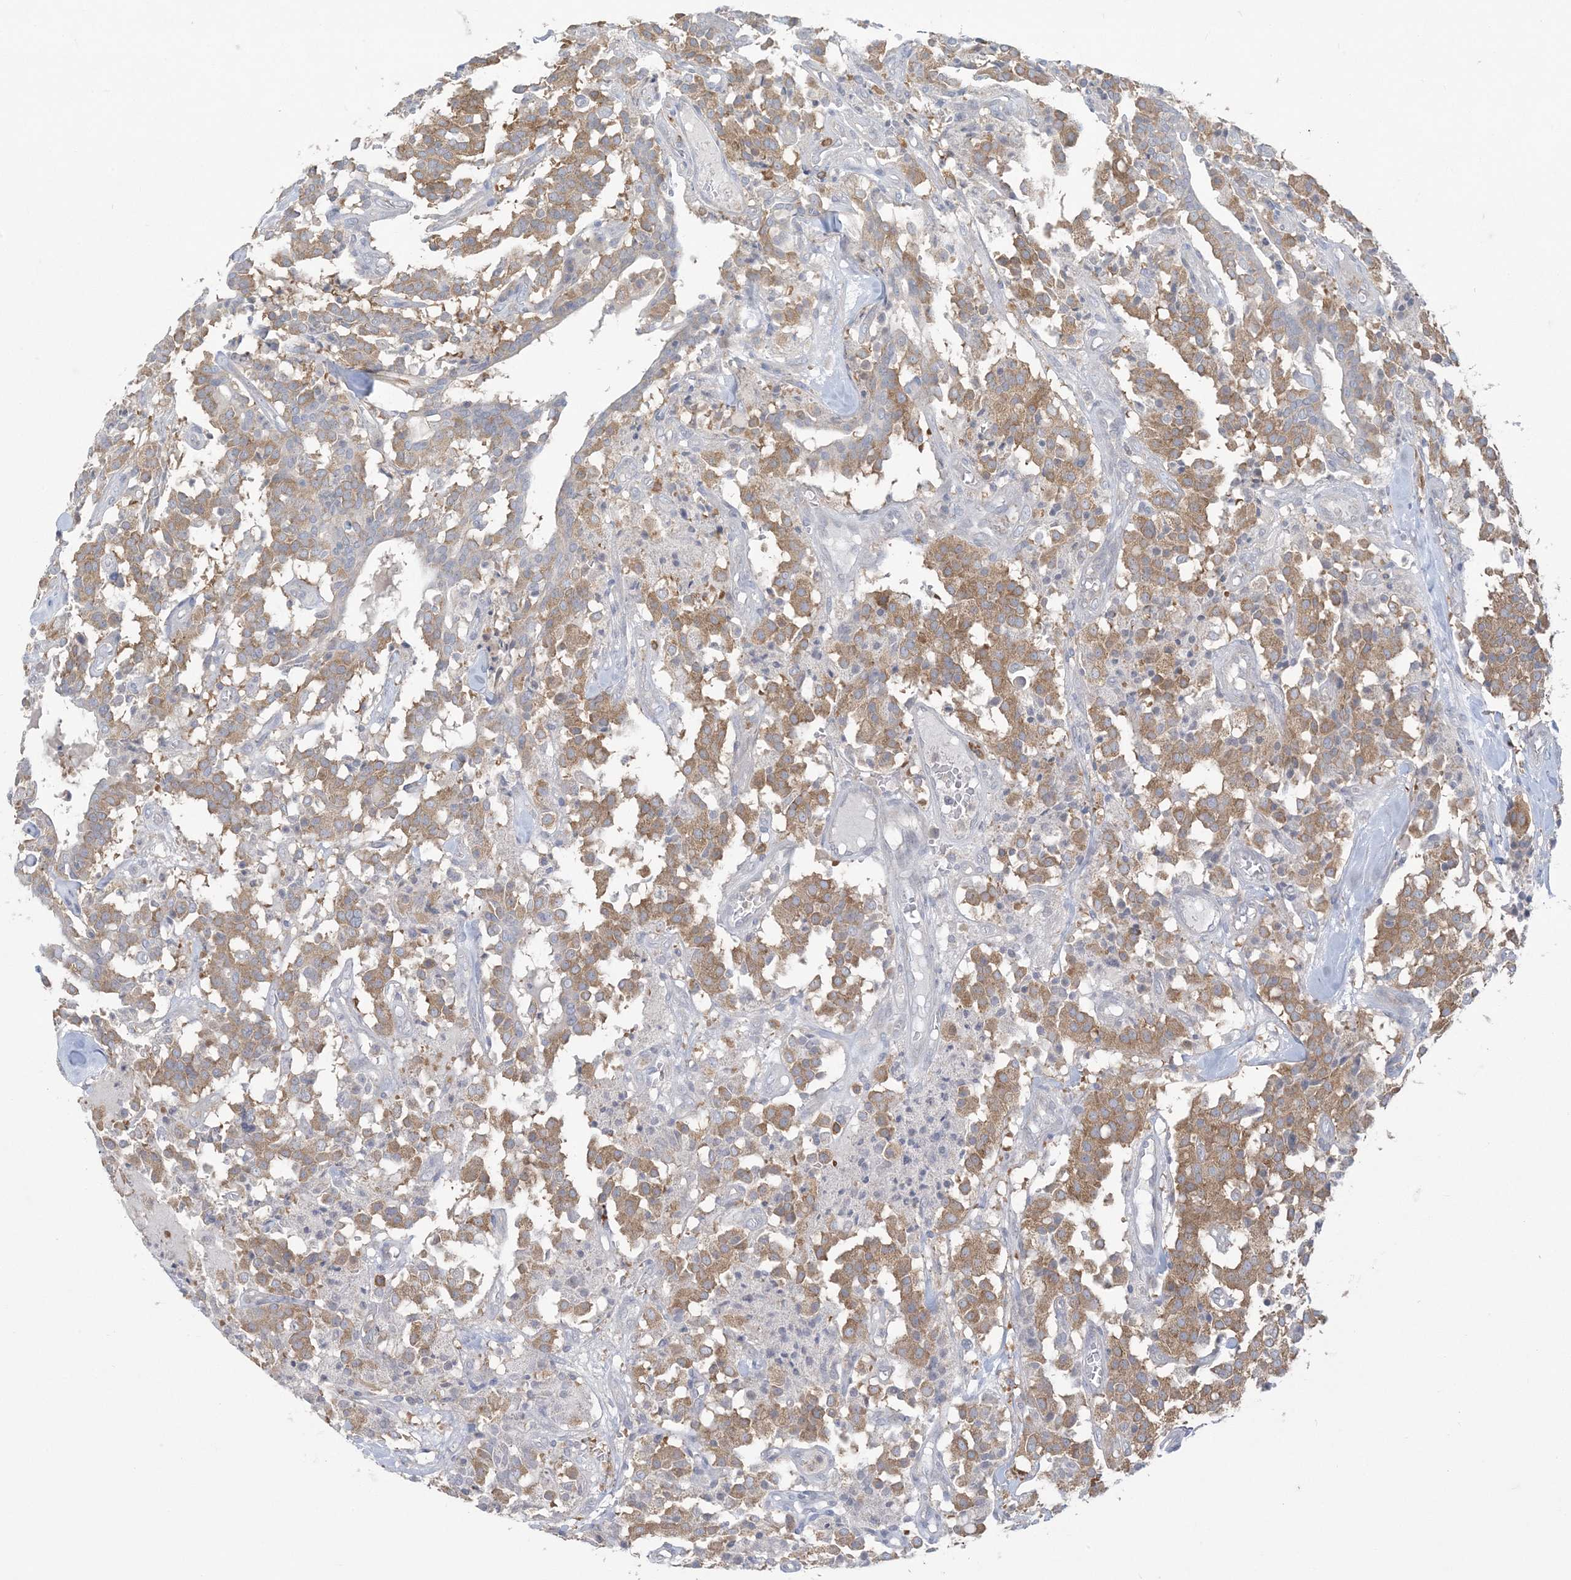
{"staining": {"intensity": "moderate", "quantity": ">75%", "location": "cytoplasmic/membranous"}, "tissue": "carcinoid", "cell_type": "Tumor cells", "image_type": "cancer", "snomed": [{"axis": "morphology", "description": "Carcinoid, malignant, NOS"}, {"axis": "topography", "description": "Lung"}], "caption": "Moderate cytoplasmic/membranous protein positivity is seen in approximately >75% of tumor cells in carcinoid. The protein is stained brown, and the nuclei are stained in blue (DAB (3,3'-diaminobenzidine) IHC with brightfield microscopy, high magnification).", "gene": "KIF3A", "patient": {"sex": "male", "age": 30}}